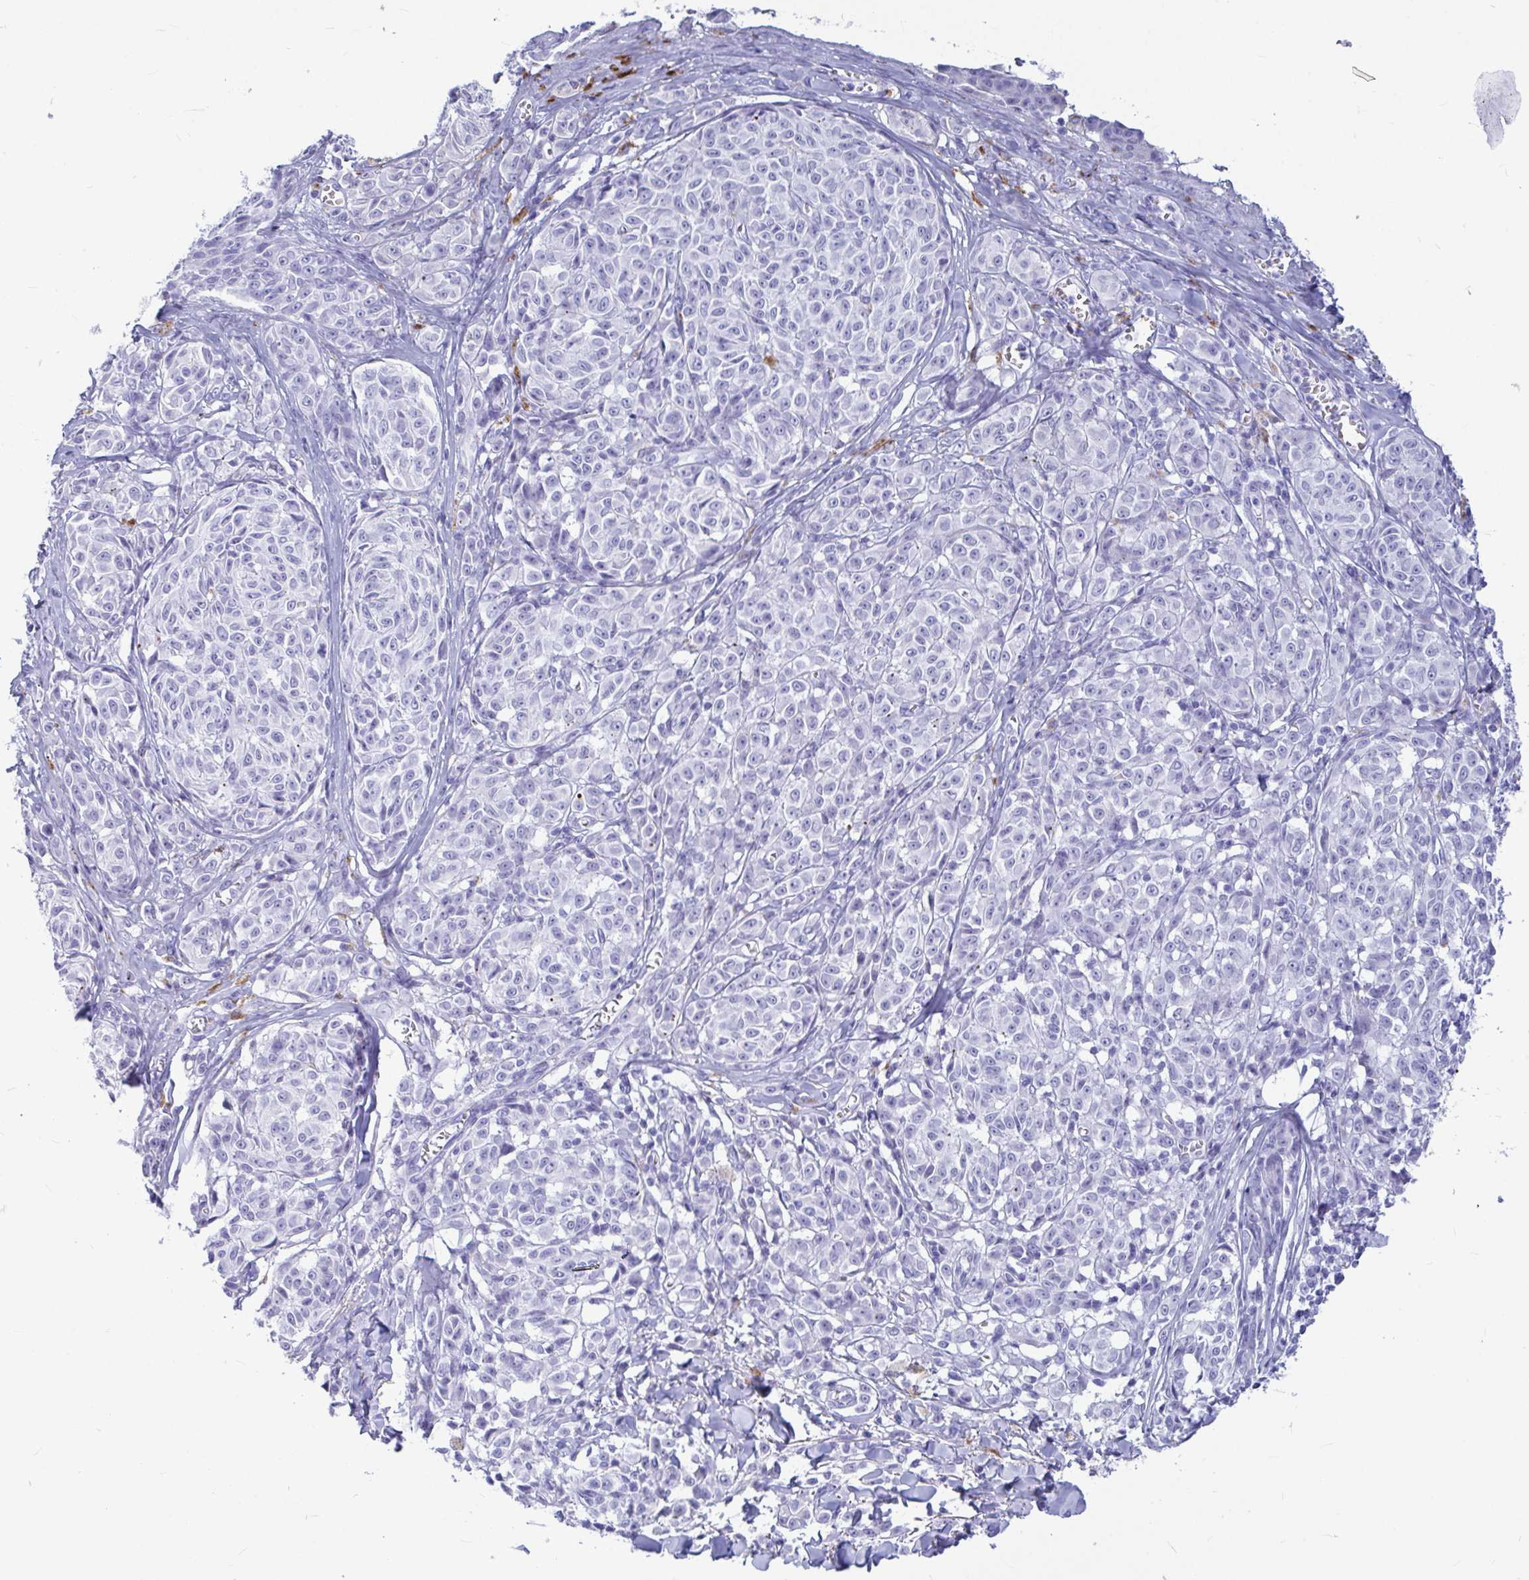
{"staining": {"intensity": "negative", "quantity": "none", "location": "none"}, "tissue": "melanoma", "cell_type": "Tumor cells", "image_type": "cancer", "snomed": [{"axis": "morphology", "description": "Malignant melanoma, NOS"}, {"axis": "topography", "description": "Skin"}], "caption": "Photomicrograph shows no protein staining in tumor cells of malignant melanoma tissue.", "gene": "OR5J2", "patient": {"sex": "female", "age": 43}}